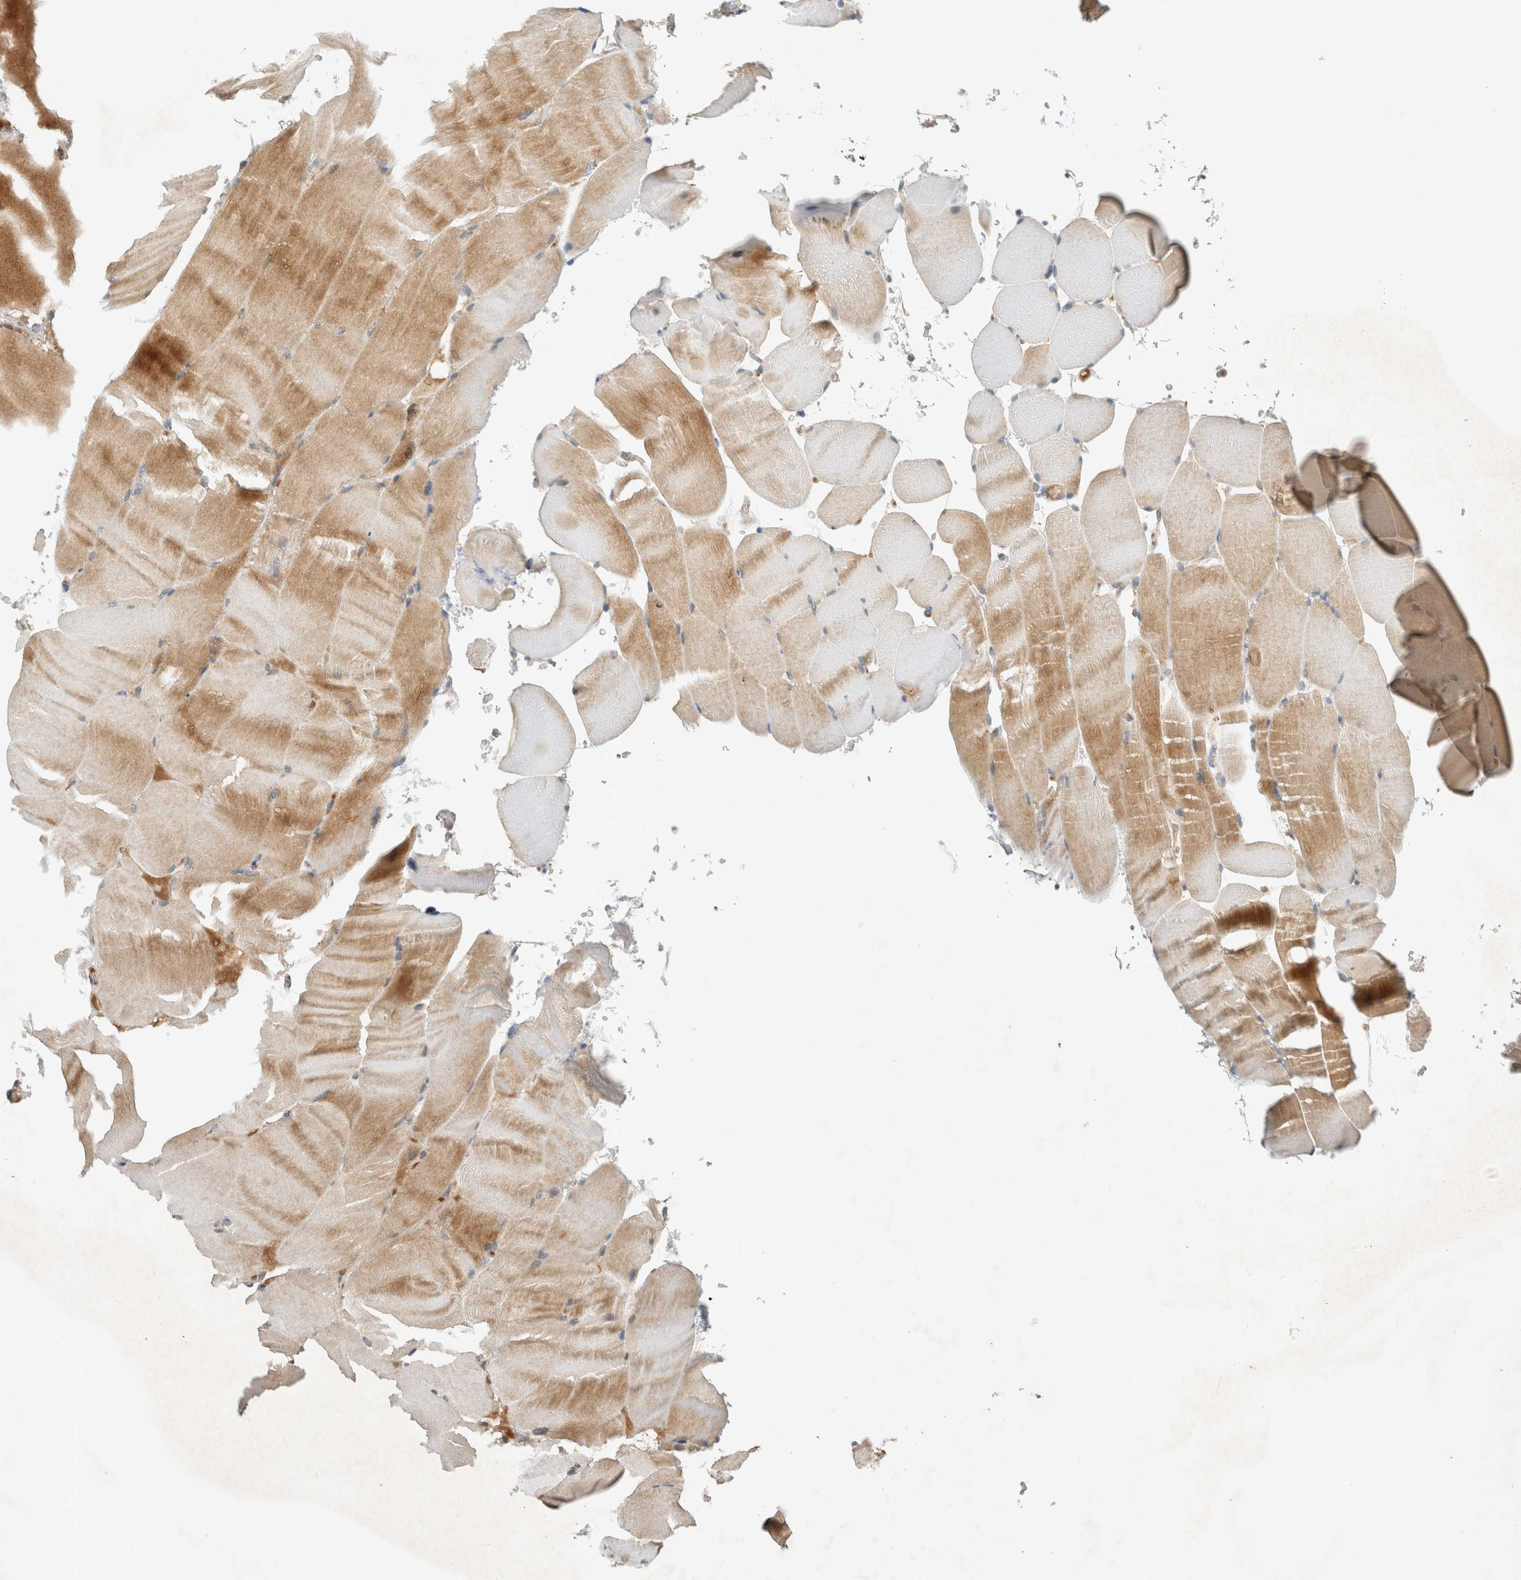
{"staining": {"intensity": "weak", "quantity": "25%-75%", "location": "cytoplasmic/membranous"}, "tissue": "skeletal muscle", "cell_type": "Myocytes", "image_type": "normal", "snomed": [{"axis": "morphology", "description": "Normal tissue, NOS"}, {"axis": "topography", "description": "Skeletal muscle"}, {"axis": "topography", "description": "Parathyroid gland"}], "caption": "This micrograph shows unremarkable skeletal muscle stained with IHC to label a protein in brown. The cytoplasmic/membranous of myocytes show weak positivity for the protein. Nuclei are counter-stained blue.", "gene": "ARMC9", "patient": {"sex": "female", "age": 37}}